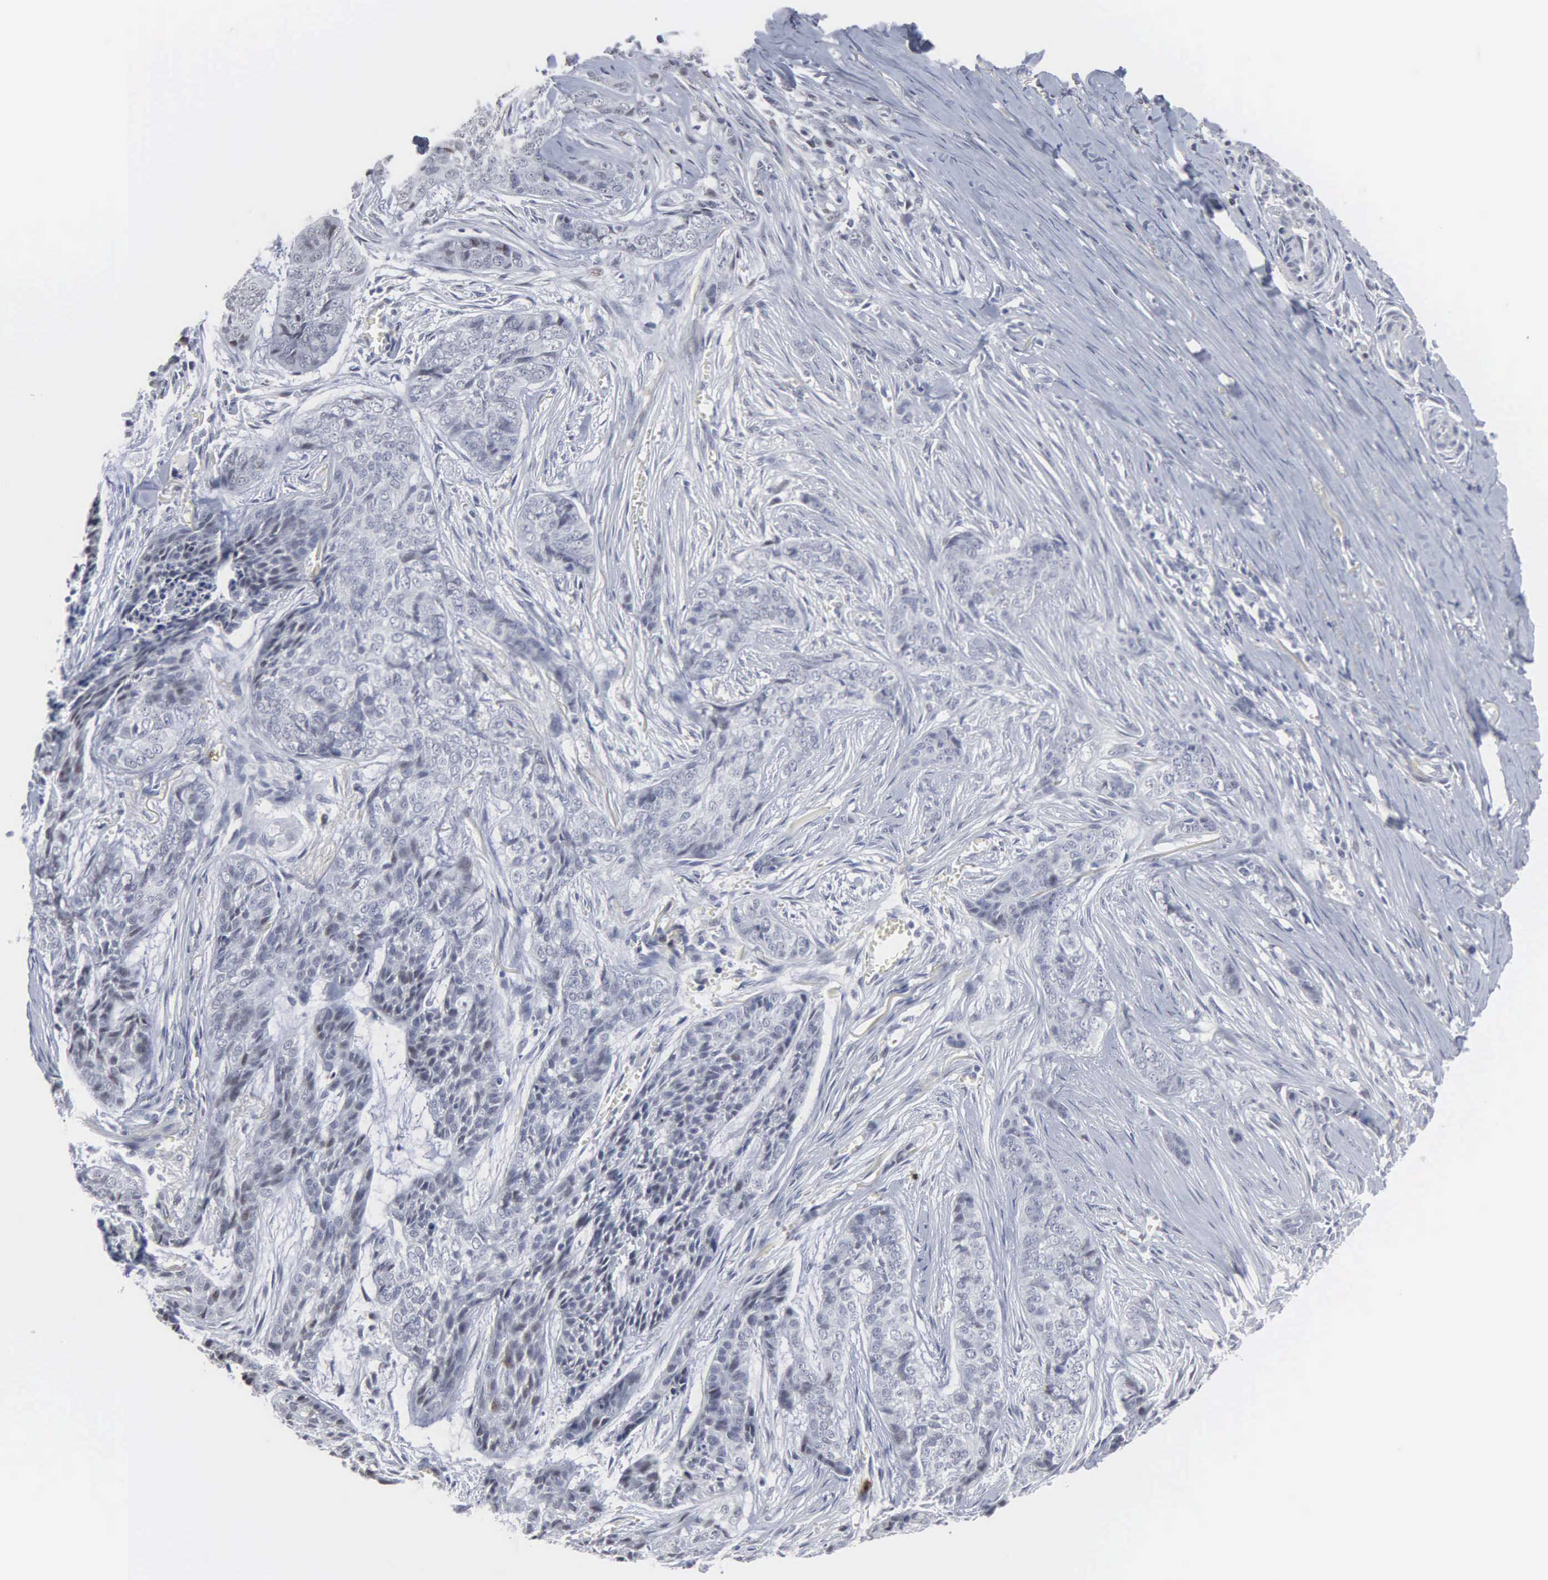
{"staining": {"intensity": "negative", "quantity": "none", "location": "none"}, "tissue": "skin cancer", "cell_type": "Tumor cells", "image_type": "cancer", "snomed": [{"axis": "morphology", "description": "Normal tissue, NOS"}, {"axis": "morphology", "description": "Basal cell carcinoma"}, {"axis": "topography", "description": "Skin"}], "caption": "There is no significant expression in tumor cells of skin basal cell carcinoma.", "gene": "SPIN3", "patient": {"sex": "female", "age": 65}}